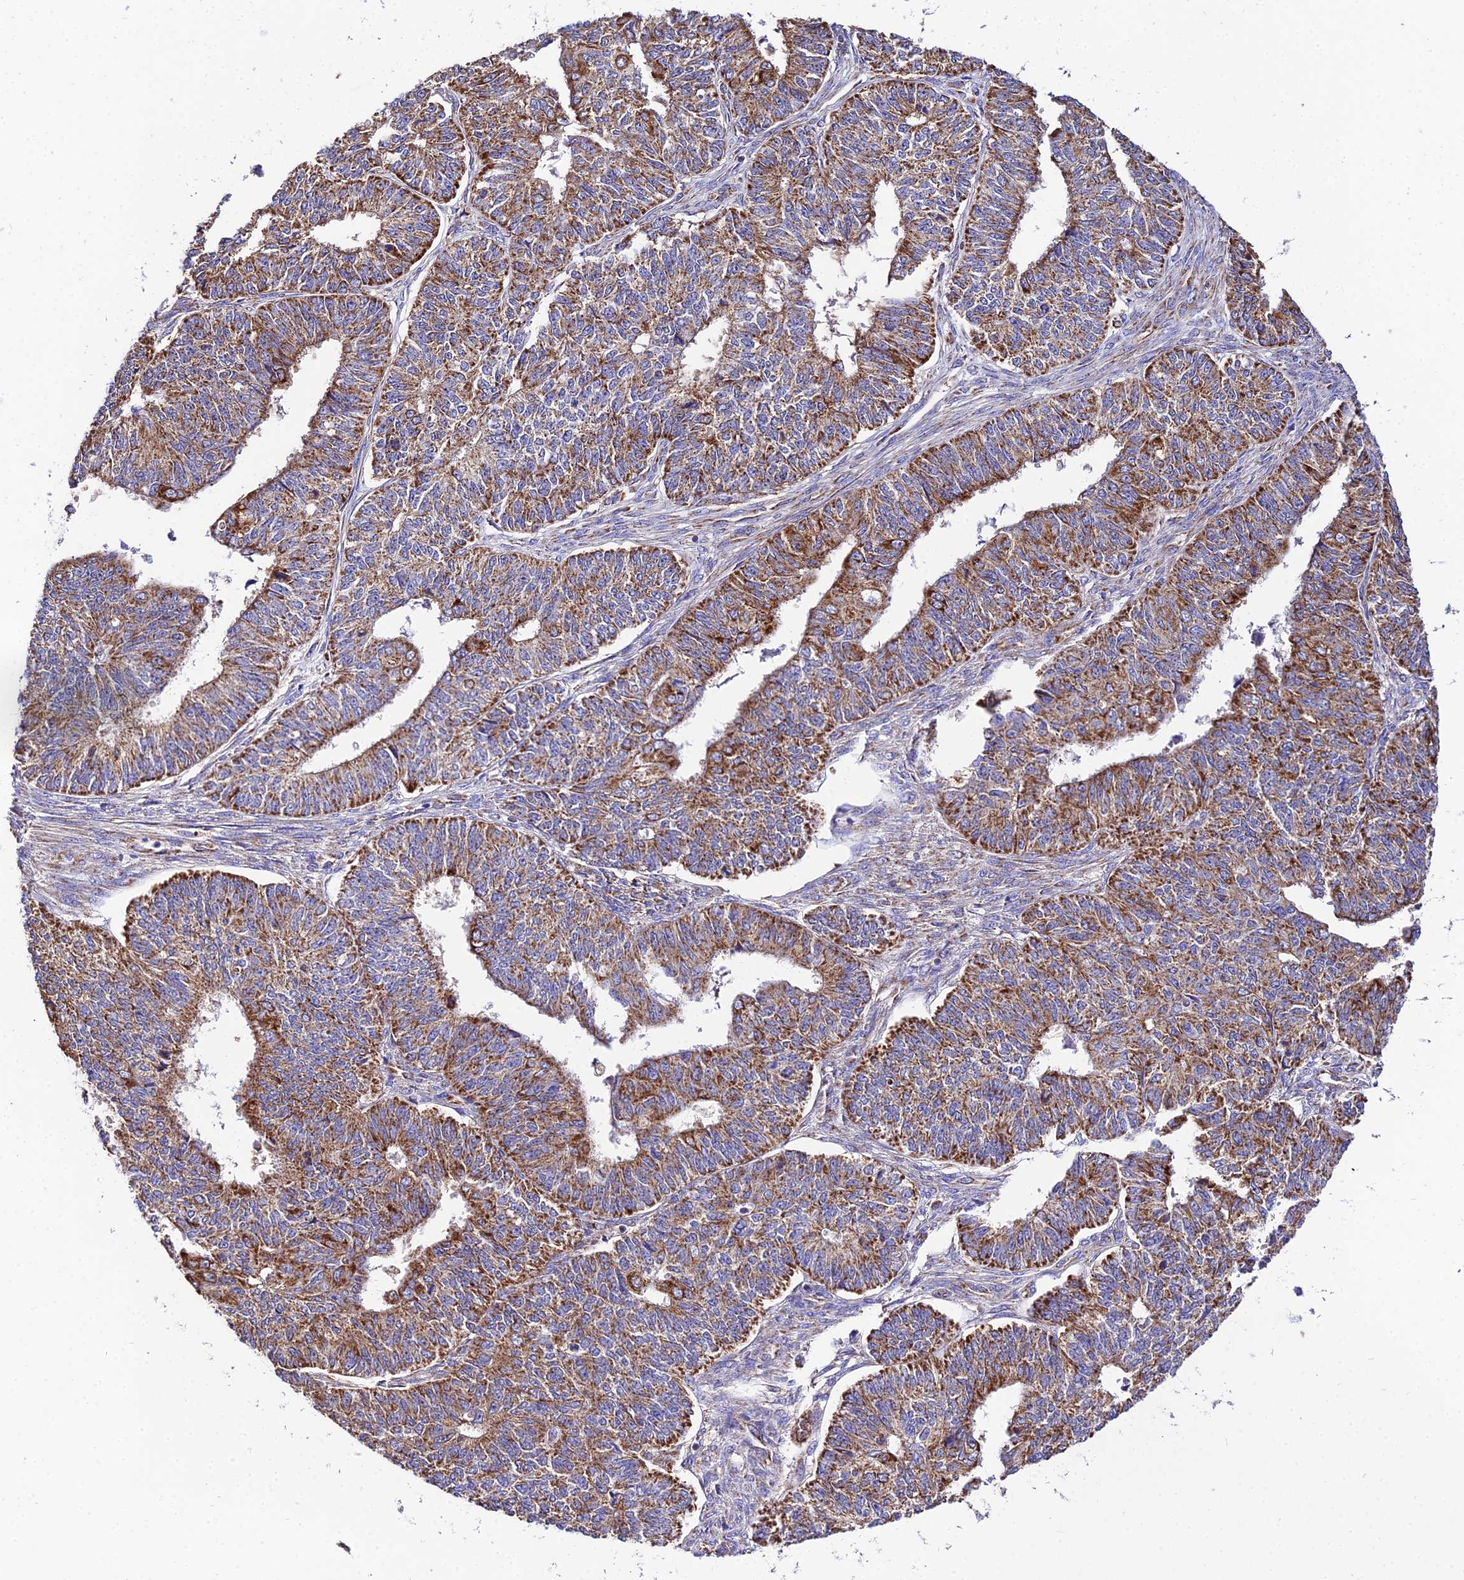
{"staining": {"intensity": "strong", "quantity": ">75%", "location": "cytoplasmic/membranous"}, "tissue": "endometrial cancer", "cell_type": "Tumor cells", "image_type": "cancer", "snomed": [{"axis": "morphology", "description": "Adenocarcinoma, NOS"}, {"axis": "topography", "description": "Endometrium"}], "caption": "Tumor cells exhibit strong cytoplasmic/membranous expression in about >75% of cells in adenocarcinoma (endometrial).", "gene": "OCIAD1", "patient": {"sex": "female", "age": 32}}